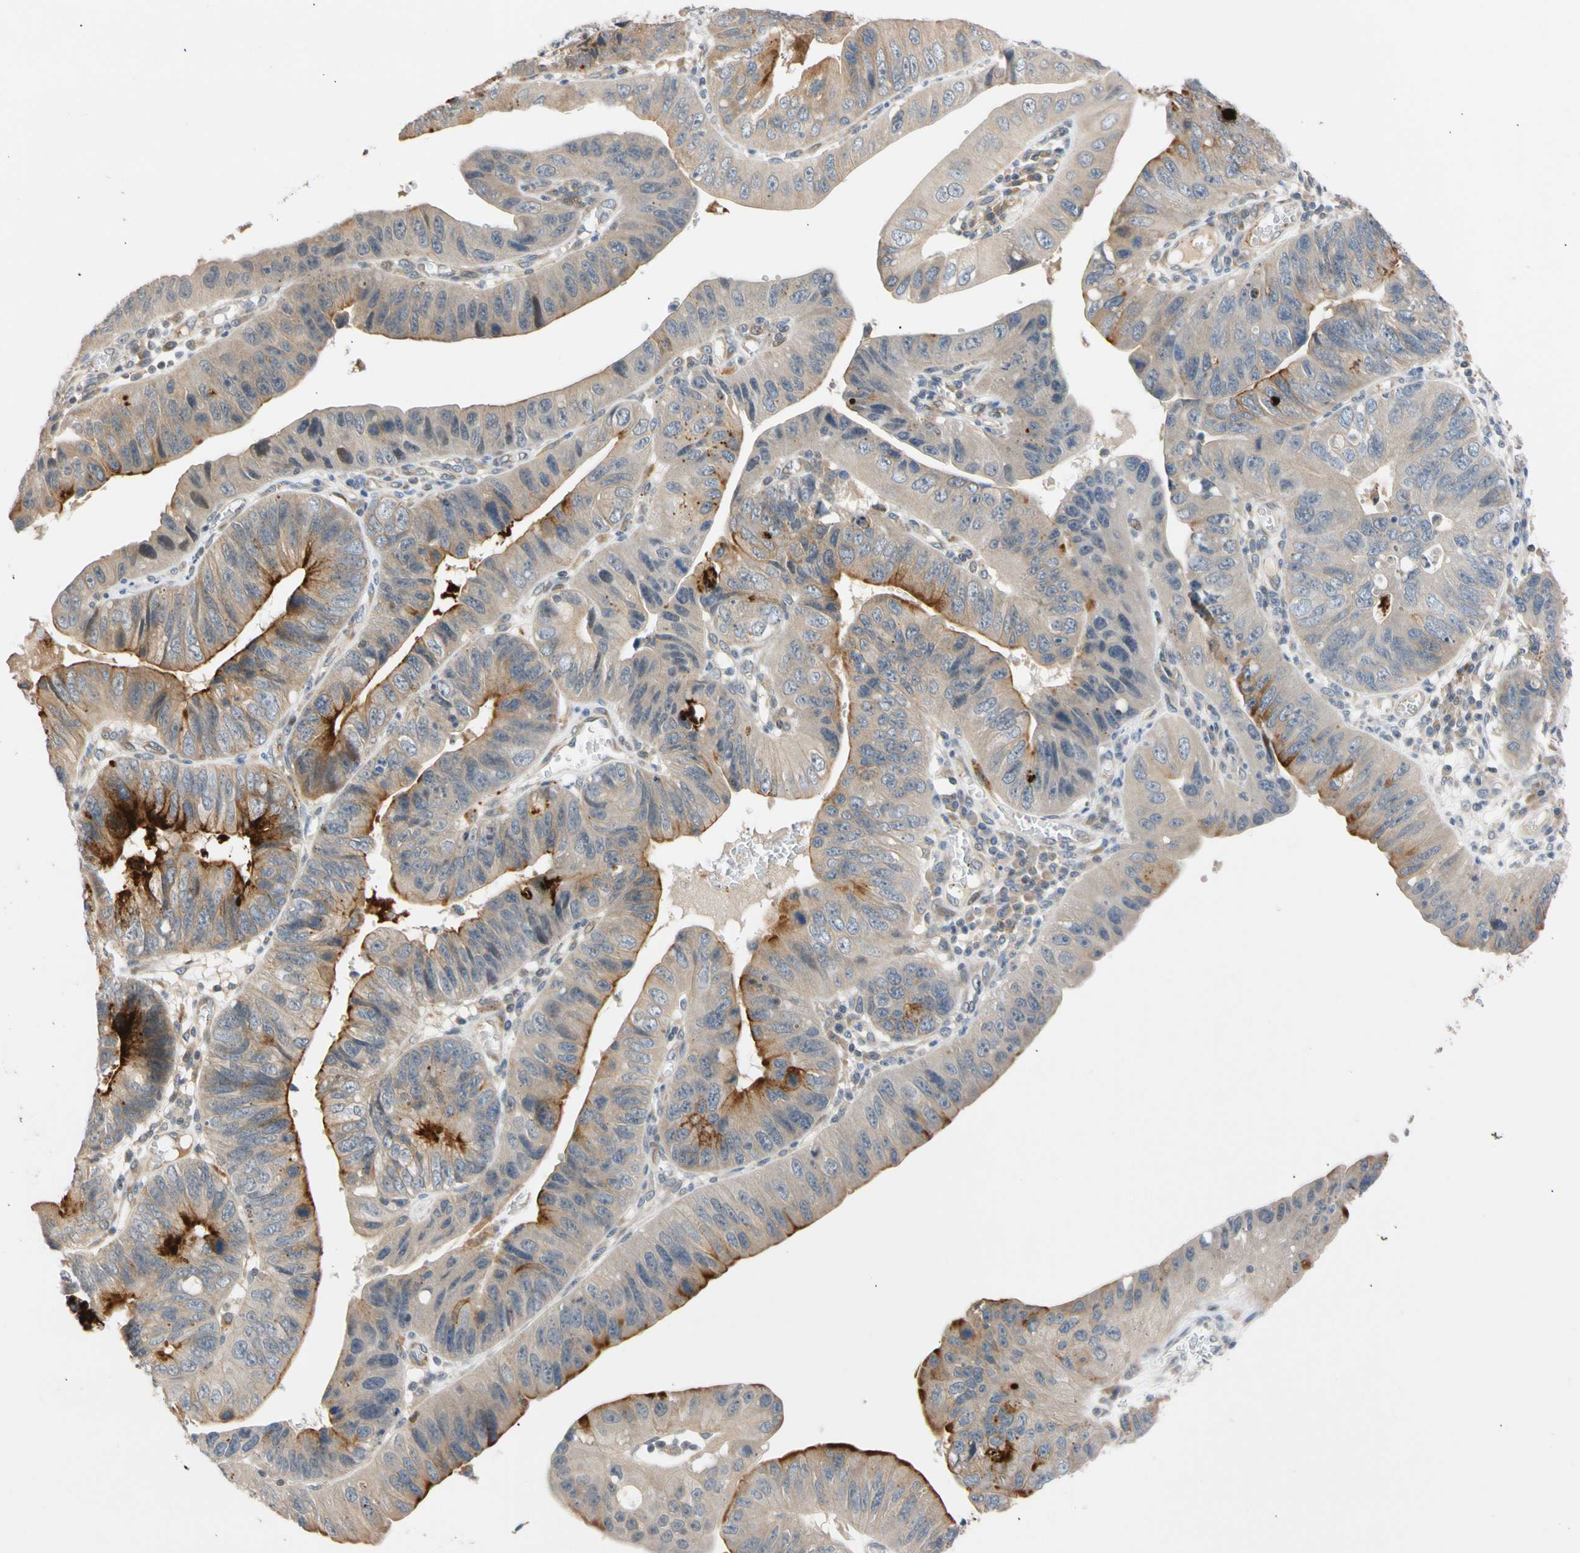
{"staining": {"intensity": "strong", "quantity": "<25%", "location": "cytoplasmic/membranous"}, "tissue": "stomach cancer", "cell_type": "Tumor cells", "image_type": "cancer", "snomed": [{"axis": "morphology", "description": "Adenocarcinoma, NOS"}, {"axis": "topography", "description": "Stomach"}], "caption": "Immunohistochemistry (DAB) staining of human stomach cancer reveals strong cytoplasmic/membranous protein staining in about <25% of tumor cells. (IHC, brightfield microscopy, high magnification).", "gene": "CNST", "patient": {"sex": "male", "age": 59}}